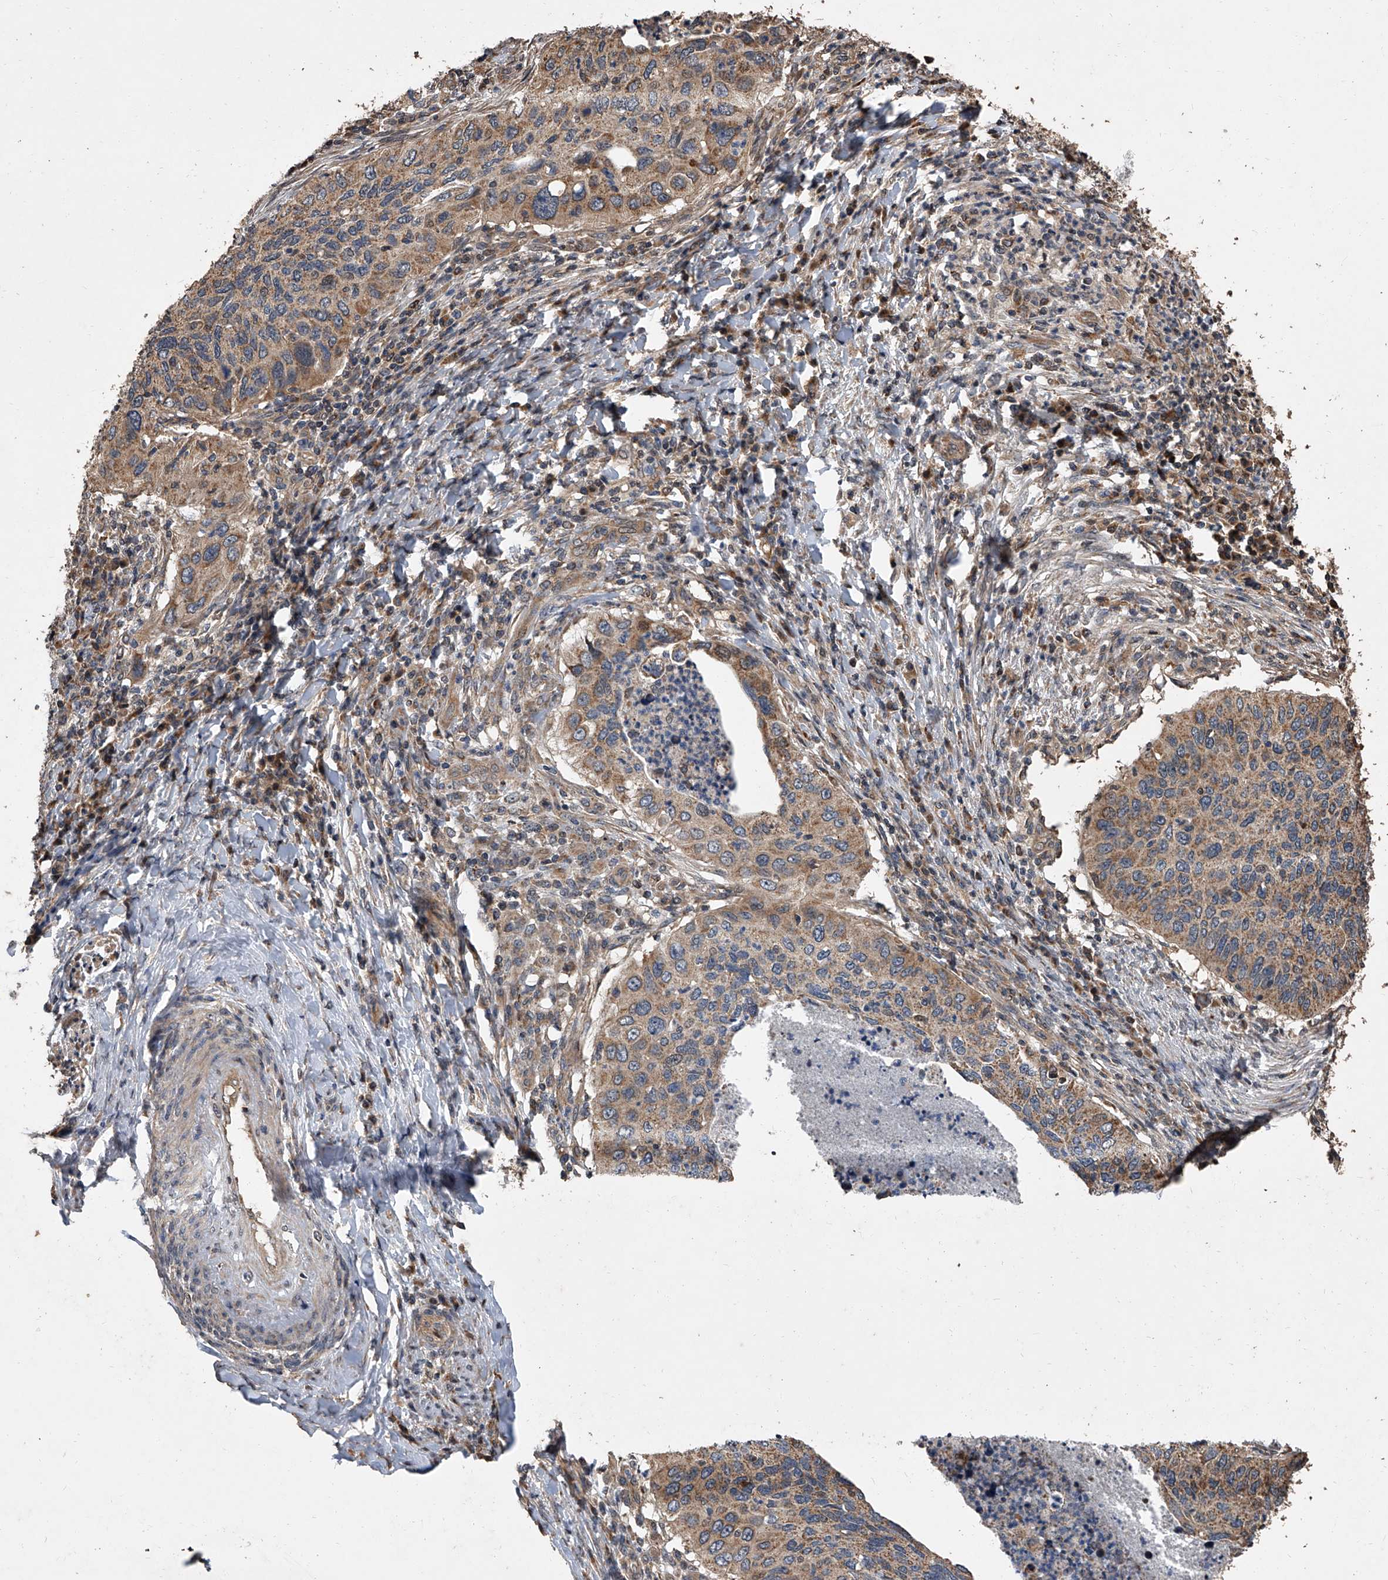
{"staining": {"intensity": "moderate", "quantity": ">75%", "location": "cytoplasmic/membranous"}, "tissue": "cervical cancer", "cell_type": "Tumor cells", "image_type": "cancer", "snomed": [{"axis": "morphology", "description": "Squamous cell carcinoma, NOS"}, {"axis": "topography", "description": "Cervix"}], "caption": "Immunohistochemistry of human cervical cancer (squamous cell carcinoma) displays medium levels of moderate cytoplasmic/membranous staining in about >75% of tumor cells.", "gene": "LTV1", "patient": {"sex": "female", "age": 38}}